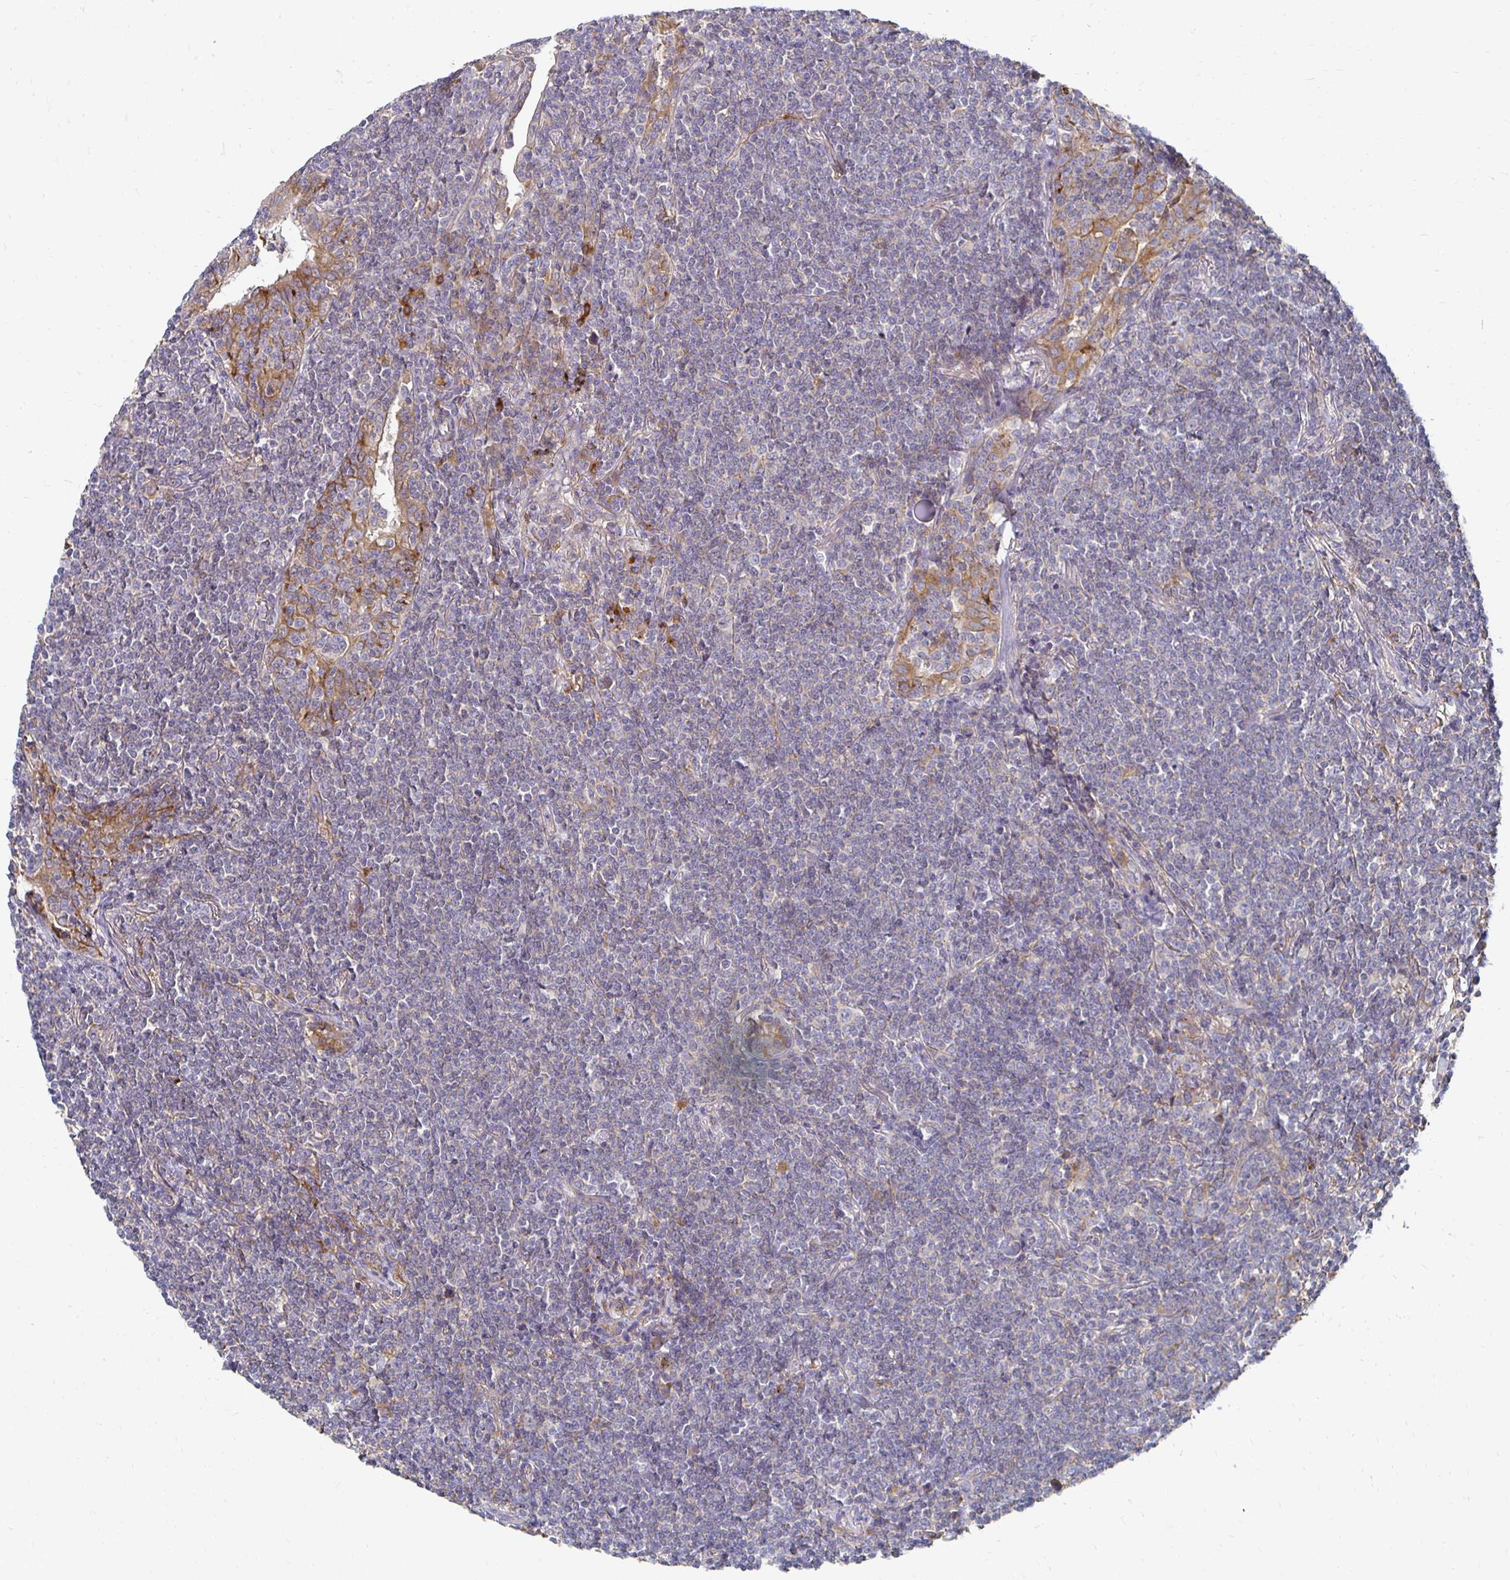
{"staining": {"intensity": "negative", "quantity": "none", "location": "none"}, "tissue": "lymphoma", "cell_type": "Tumor cells", "image_type": "cancer", "snomed": [{"axis": "morphology", "description": "Malignant lymphoma, non-Hodgkin's type, Low grade"}, {"axis": "topography", "description": "Lung"}], "caption": "Histopathology image shows no protein staining in tumor cells of malignant lymphoma, non-Hodgkin's type (low-grade) tissue.", "gene": "NCSTN", "patient": {"sex": "female", "age": 71}}